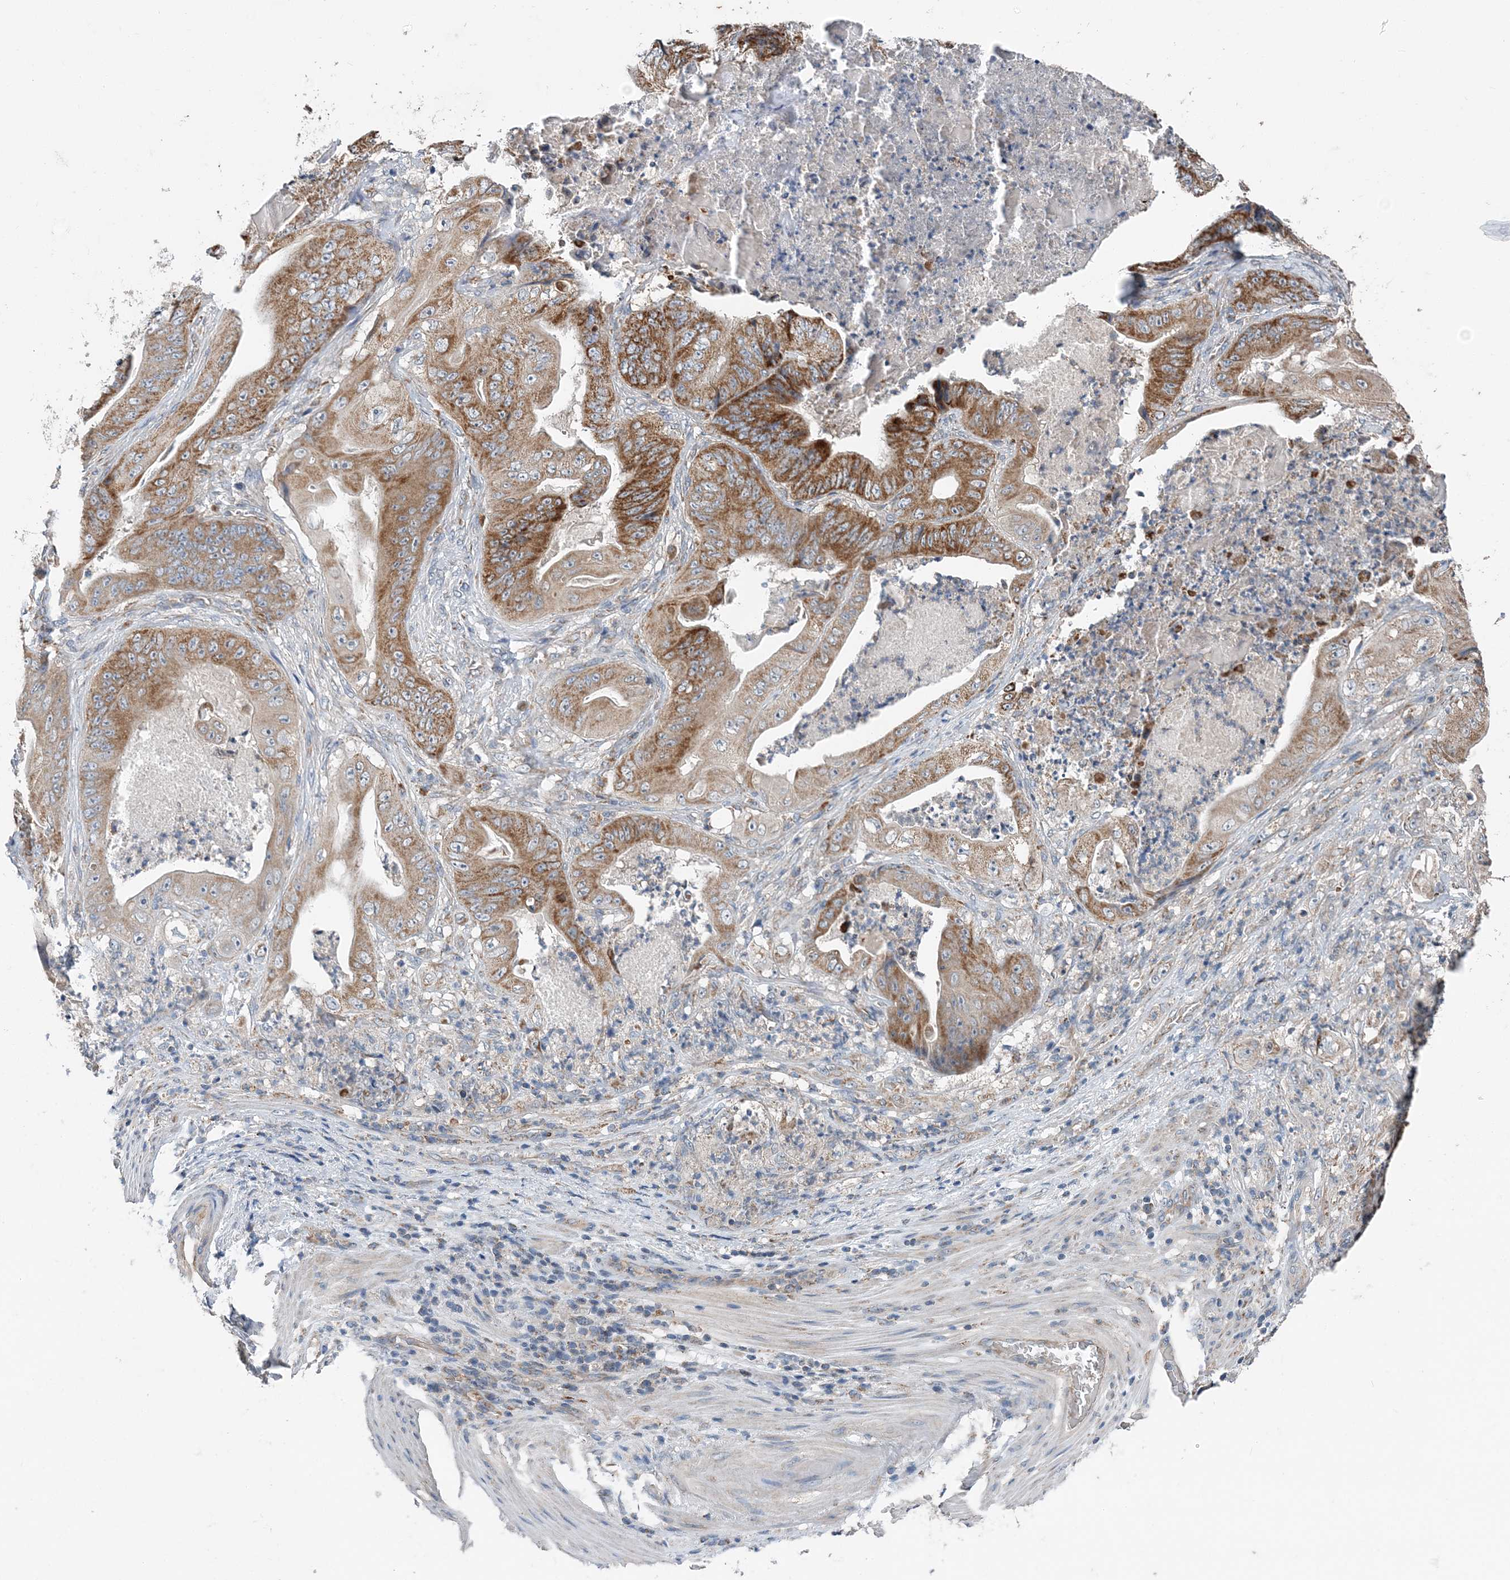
{"staining": {"intensity": "moderate", "quantity": ">75%", "location": "cytoplasmic/membranous"}, "tissue": "stomach cancer", "cell_type": "Tumor cells", "image_type": "cancer", "snomed": [{"axis": "morphology", "description": "Adenocarcinoma, NOS"}, {"axis": "topography", "description": "Stomach"}], "caption": "Immunohistochemical staining of human stomach adenocarcinoma shows medium levels of moderate cytoplasmic/membranous expression in about >75% of tumor cells.", "gene": "SPRY2", "patient": {"sex": "female", "age": 73}}